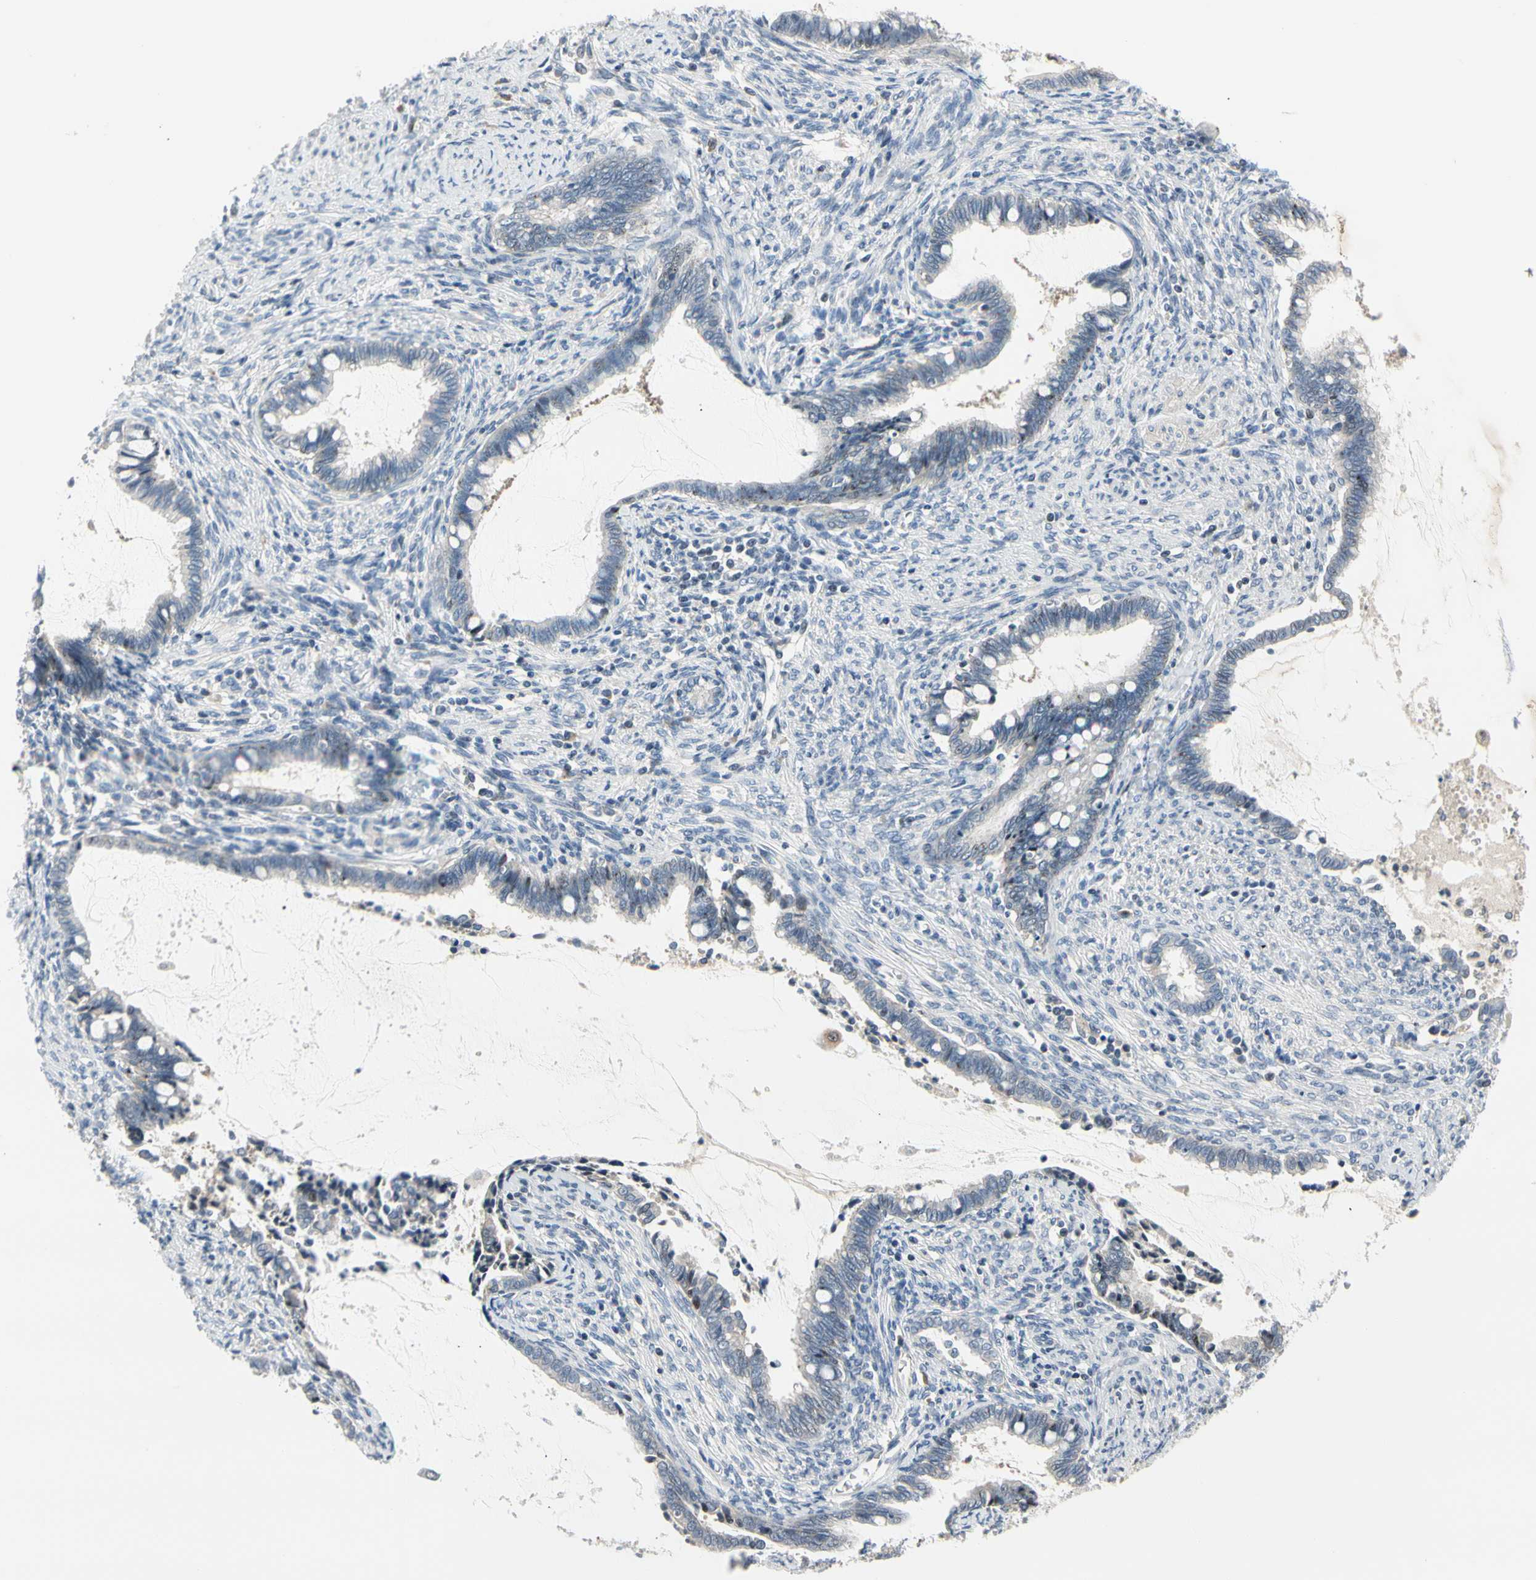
{"staining": {"intensity": "negative", "quantity": "none", "location": "none"}, "tissue": "cervical cancer", "cell_type": "Tumor cells", "image_type": "cancer", "snomed": [{"axis": "morphology", "description": "Adenocarcinoma, NOS"}, {"axis": "topography", "description": "Cervix"}], "caption": "Cervical cancer (adenocarcinoma) was stained to show a protein in brown. There is no significant positivity in tumor cells.", "gene": "NFASC", "patient": {"sex": "female", "age": 44}}